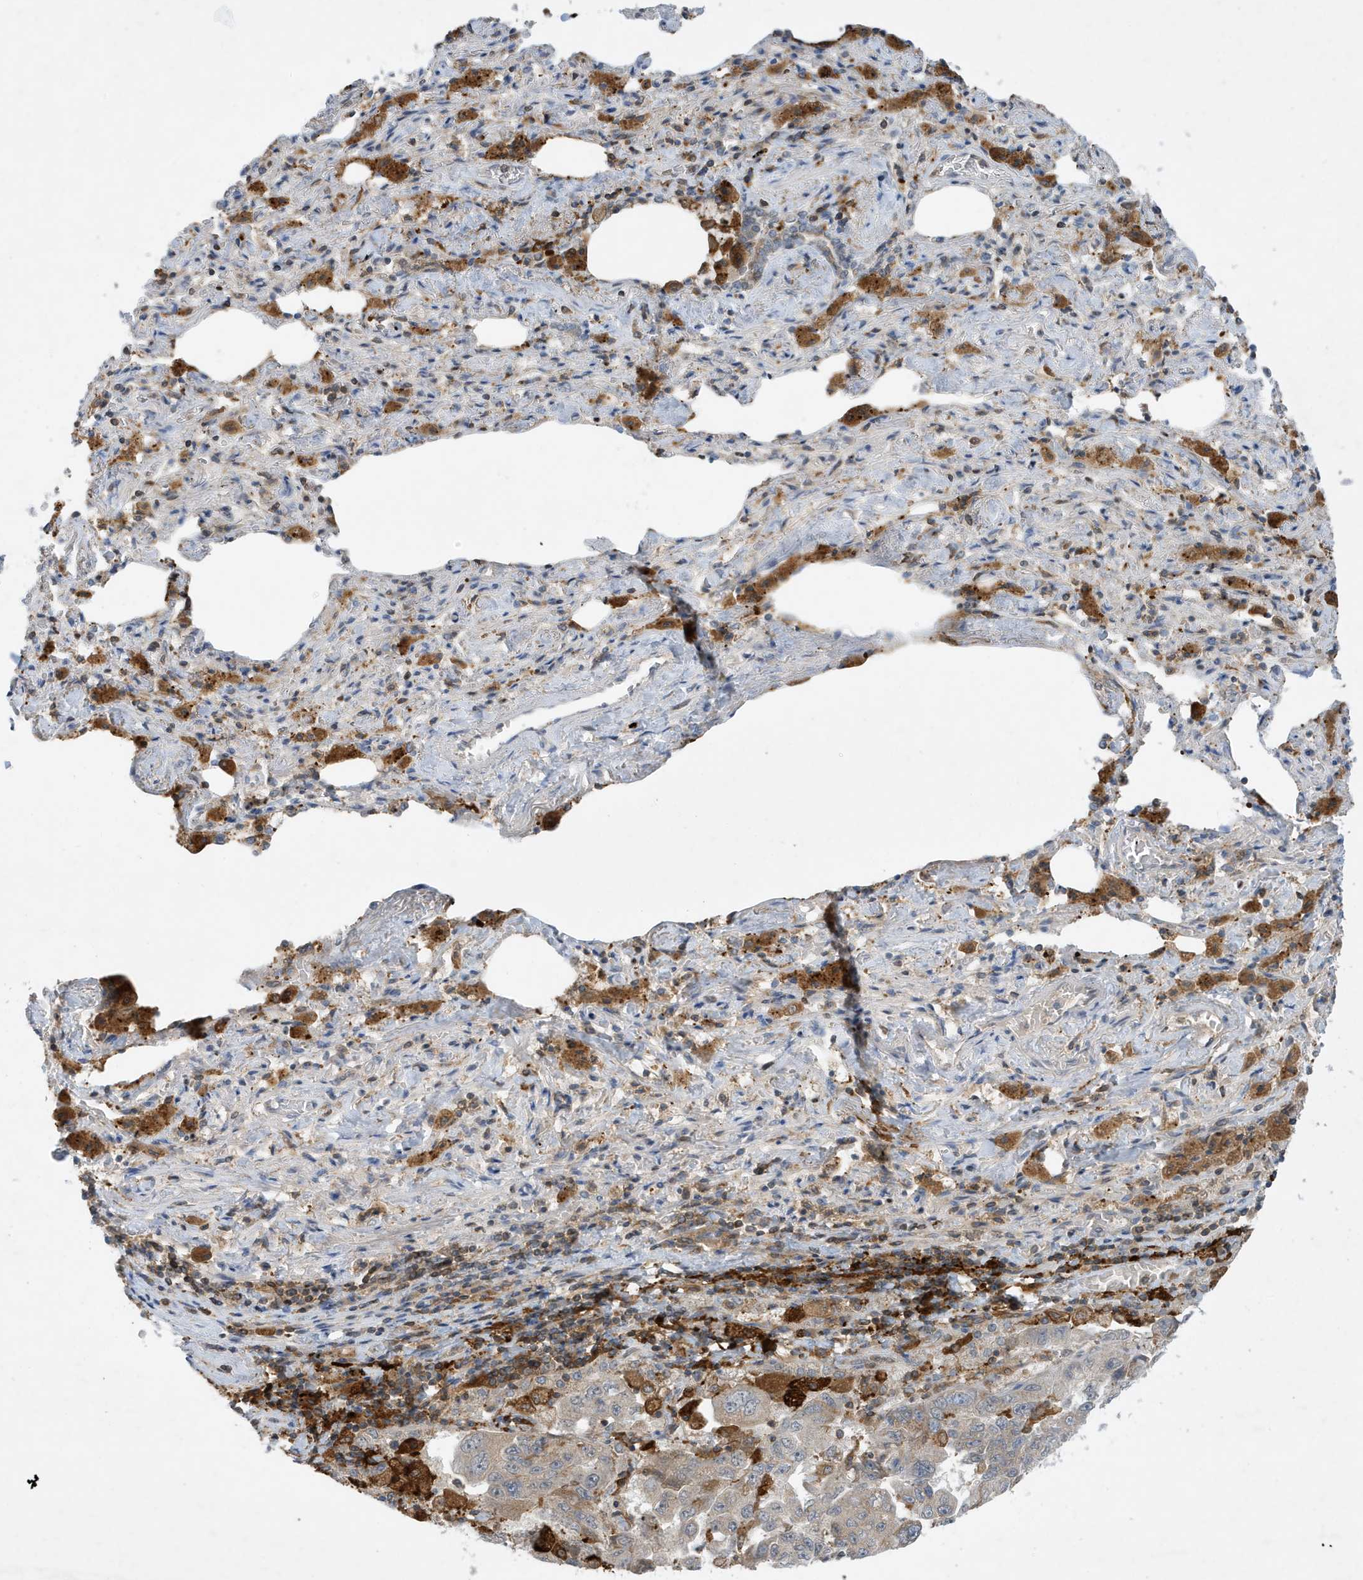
{"staining": {"intensity": "negative", "quantity": "none", "location": "none"}, "tissue": "lung cancer", "cell_type": "Tumor cells", "image_type": "cancer", "snomed": [{"axis": "morphology", "description": "Adenocarcinoma, NOS"}, {"axis": "topography", "description": "Lung"}], "caption": "Lung cancer stained for a protein using immunohistochemistry displays no positivity tumor cells.", "gene": "NSUN3", "patient": {"sex": "female", "age": 51}}